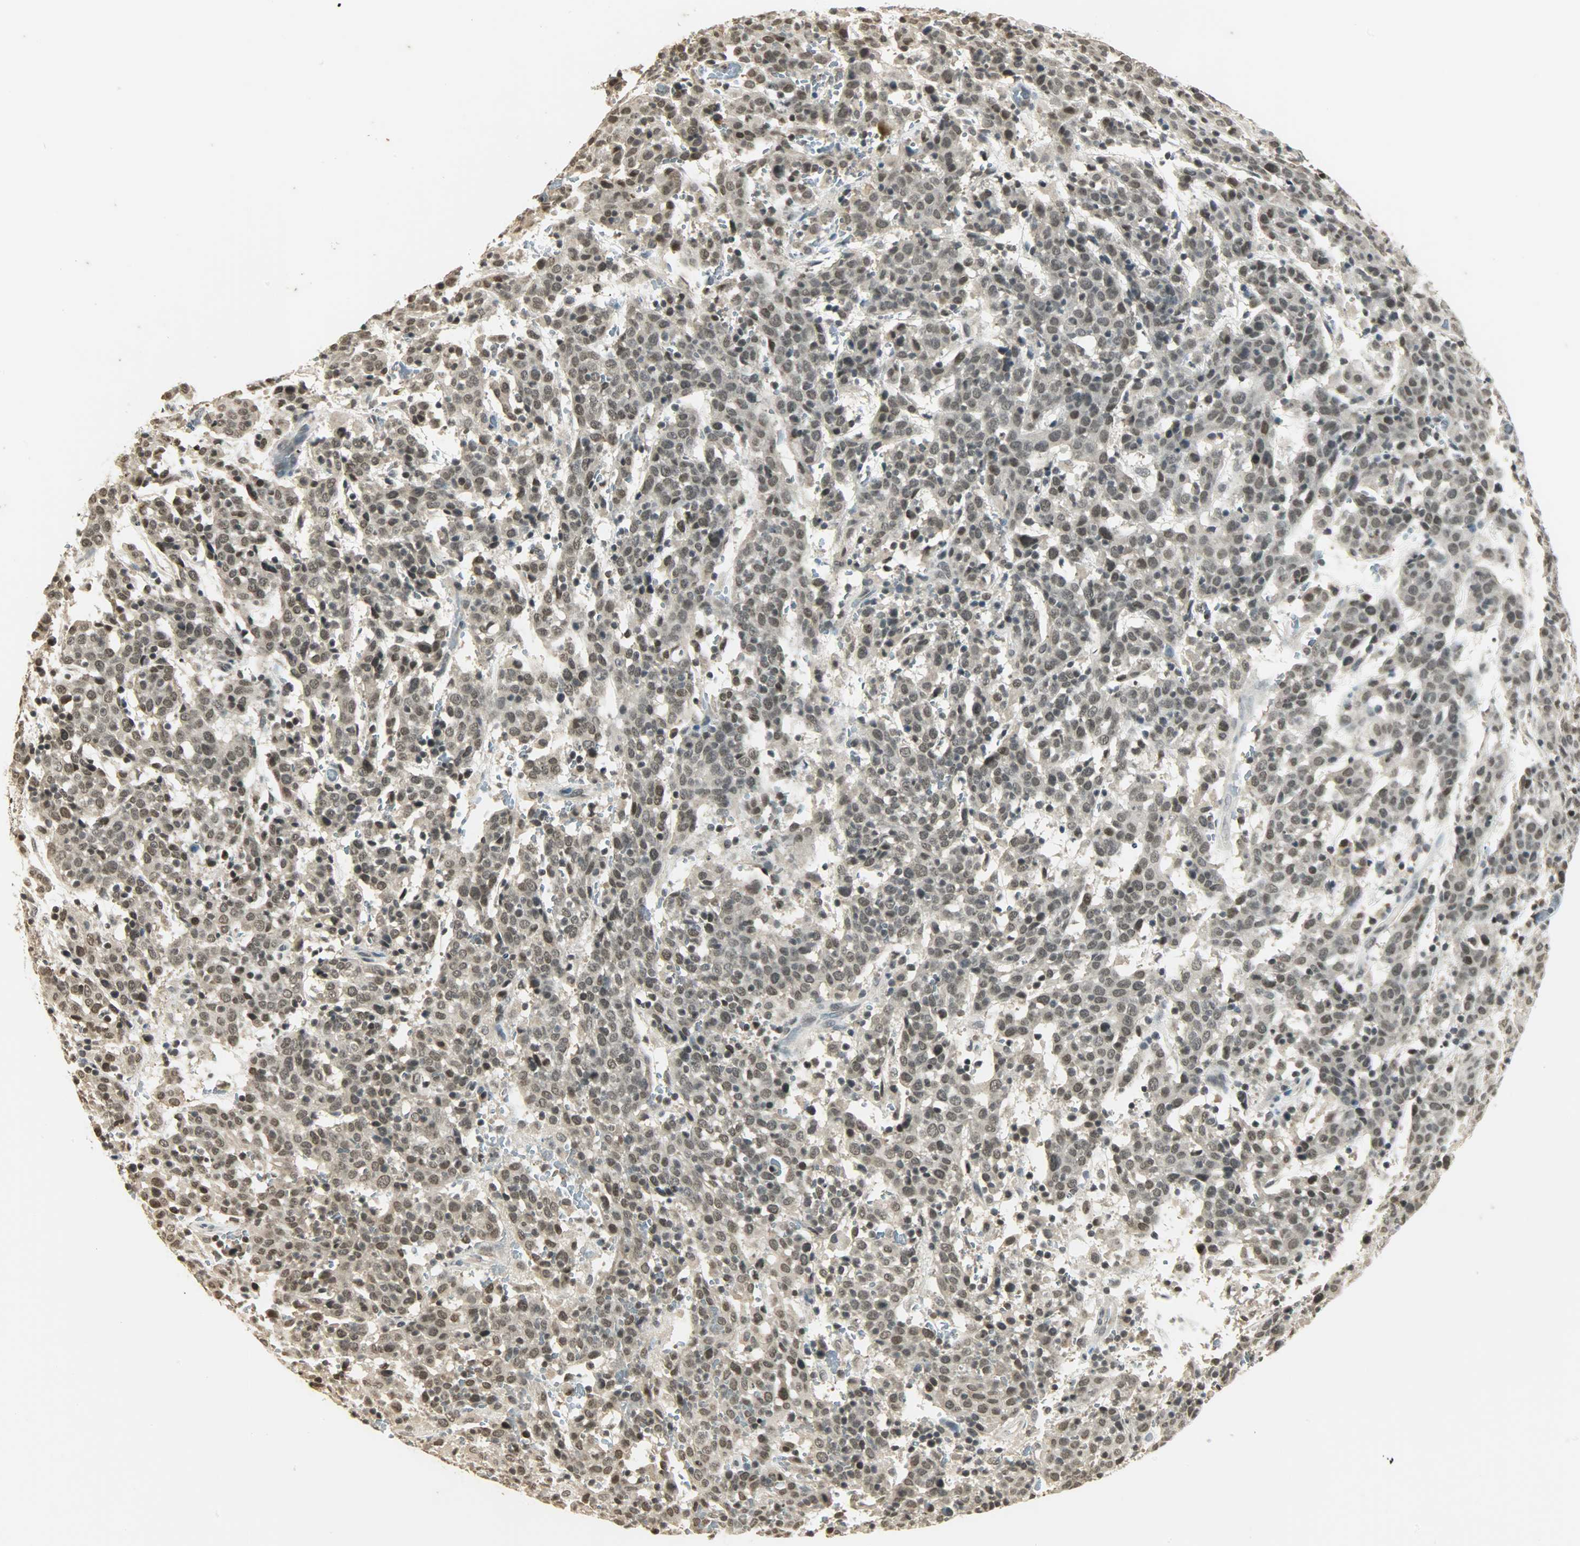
{"staining": {"intensity": "weak", "quantity": "25%-75%", "location": "nuclear"}, "tissue": "cervical cancer", "cell_type": "Tumor cells", "image_type": "cancer", "snomed": [{"axis": "morphology", "description": "Normal tissue, NOS"}, {"axis": "morphology", "description": "Squamous cell carcinoma, NOS"}, {"axis": "topography", "description": "Cervix"}], "caption": "Immunohistochemistry (DAB) staining of cervical cancer demonstrates weak nuclear protein staining in approximately 25%-75% of tumor cells.", "gene": "SMARCA5", "patient": {"sex": "female", "age": 67}}